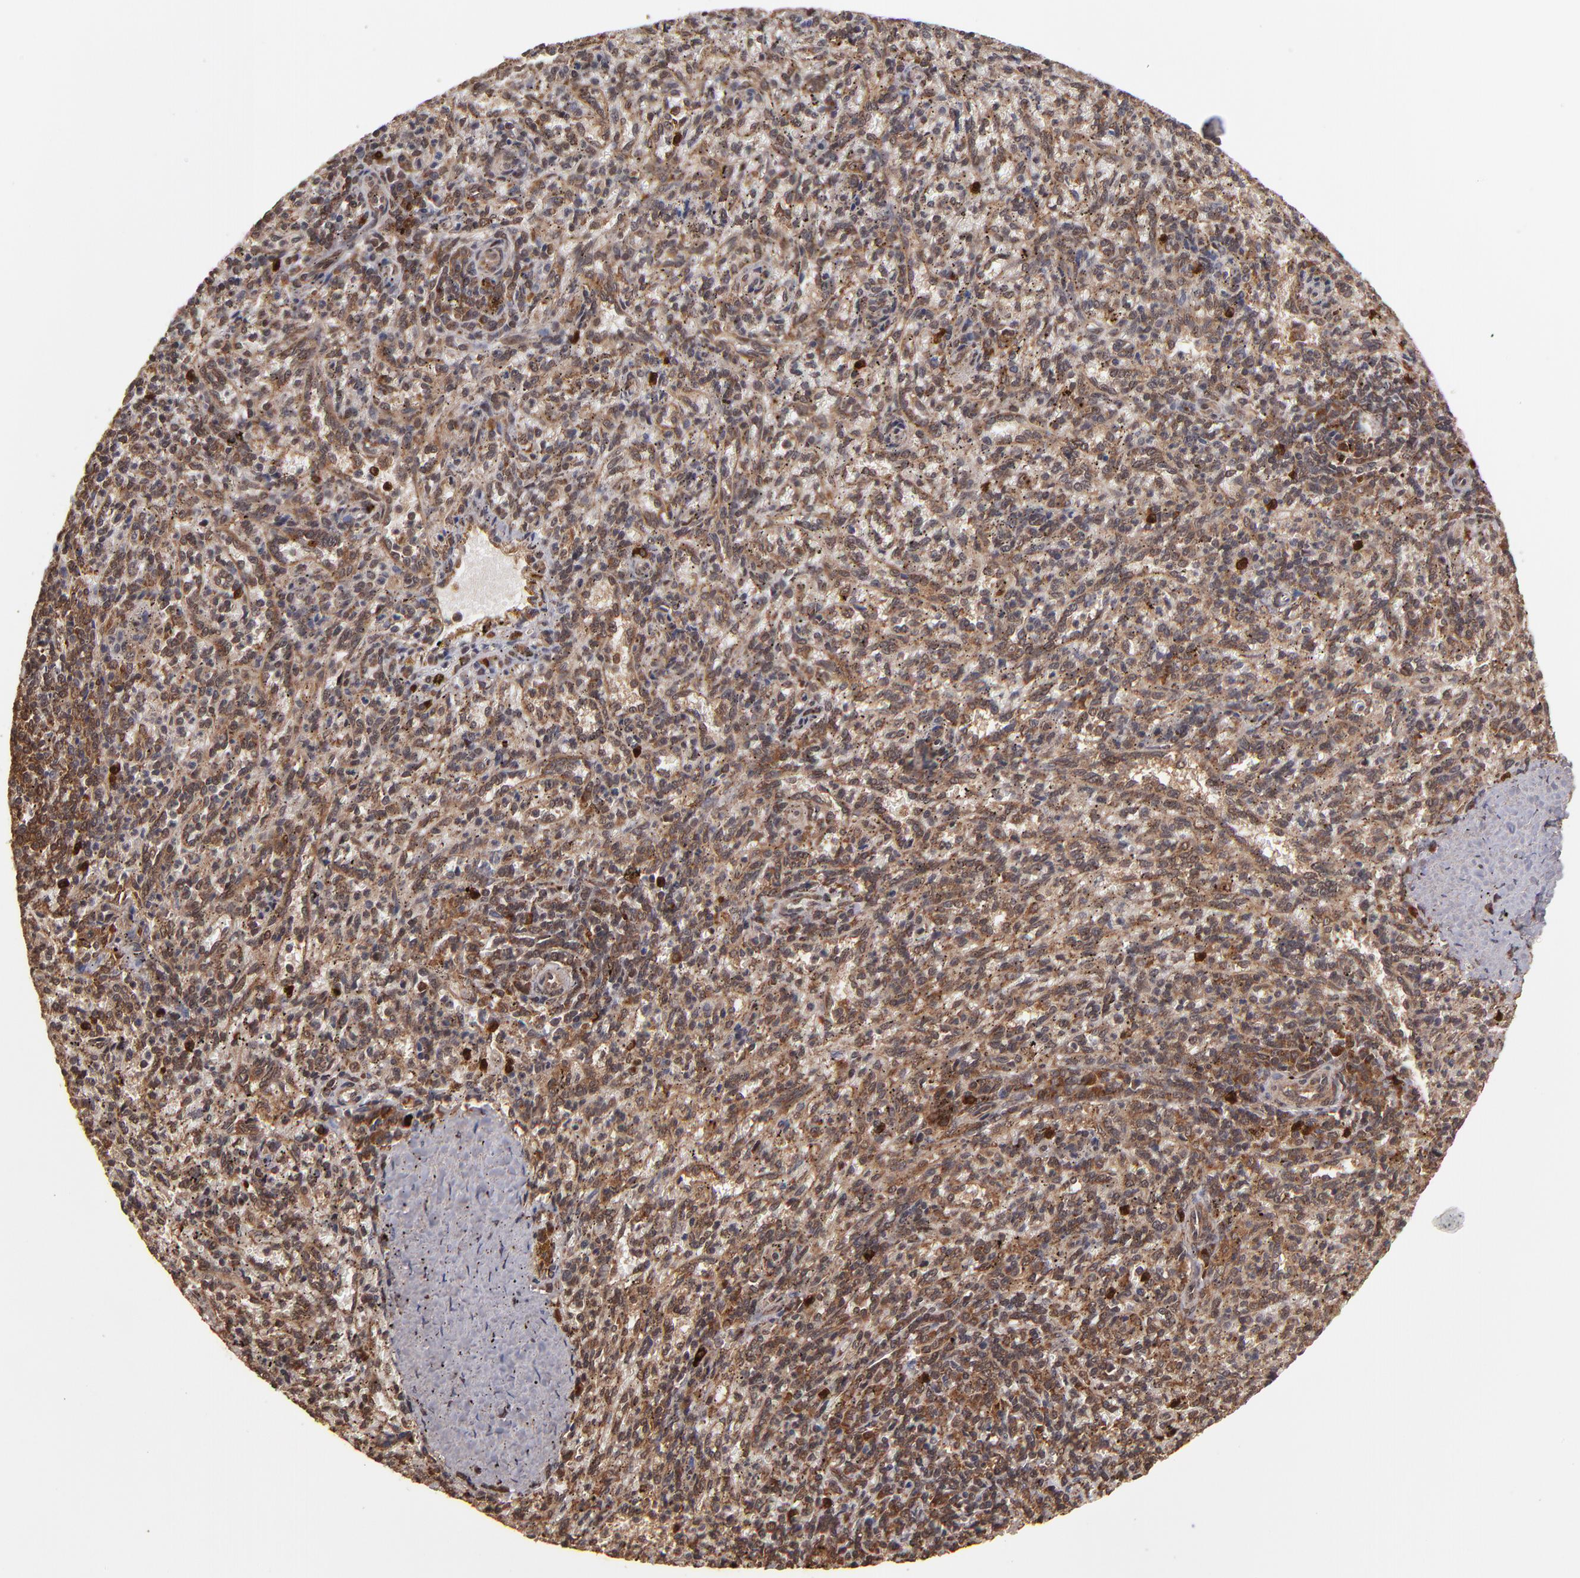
{"staining": {"intensity": "moderate", "quantity": ">75%", "location": "cytoplasmic/membranous"}, "tissue": "spleen", "cell_type": "Cells in red pulp", "image_type": "normal", "snomed": [{"axis": "morphology", "description": "Normal tissue, NOS"}, {"axis": "topography", "description": "Spleen"}], "caption": "IHC (DAB (3,3'-diaminobenzidine)) staining of unremarkable spleen exhibits moderate cytoplasmic/membranous protein staining in about >75% of cells in red pulp.", "gene": "NFE2L2", "patient": {"sex": "female", "age": 10}}